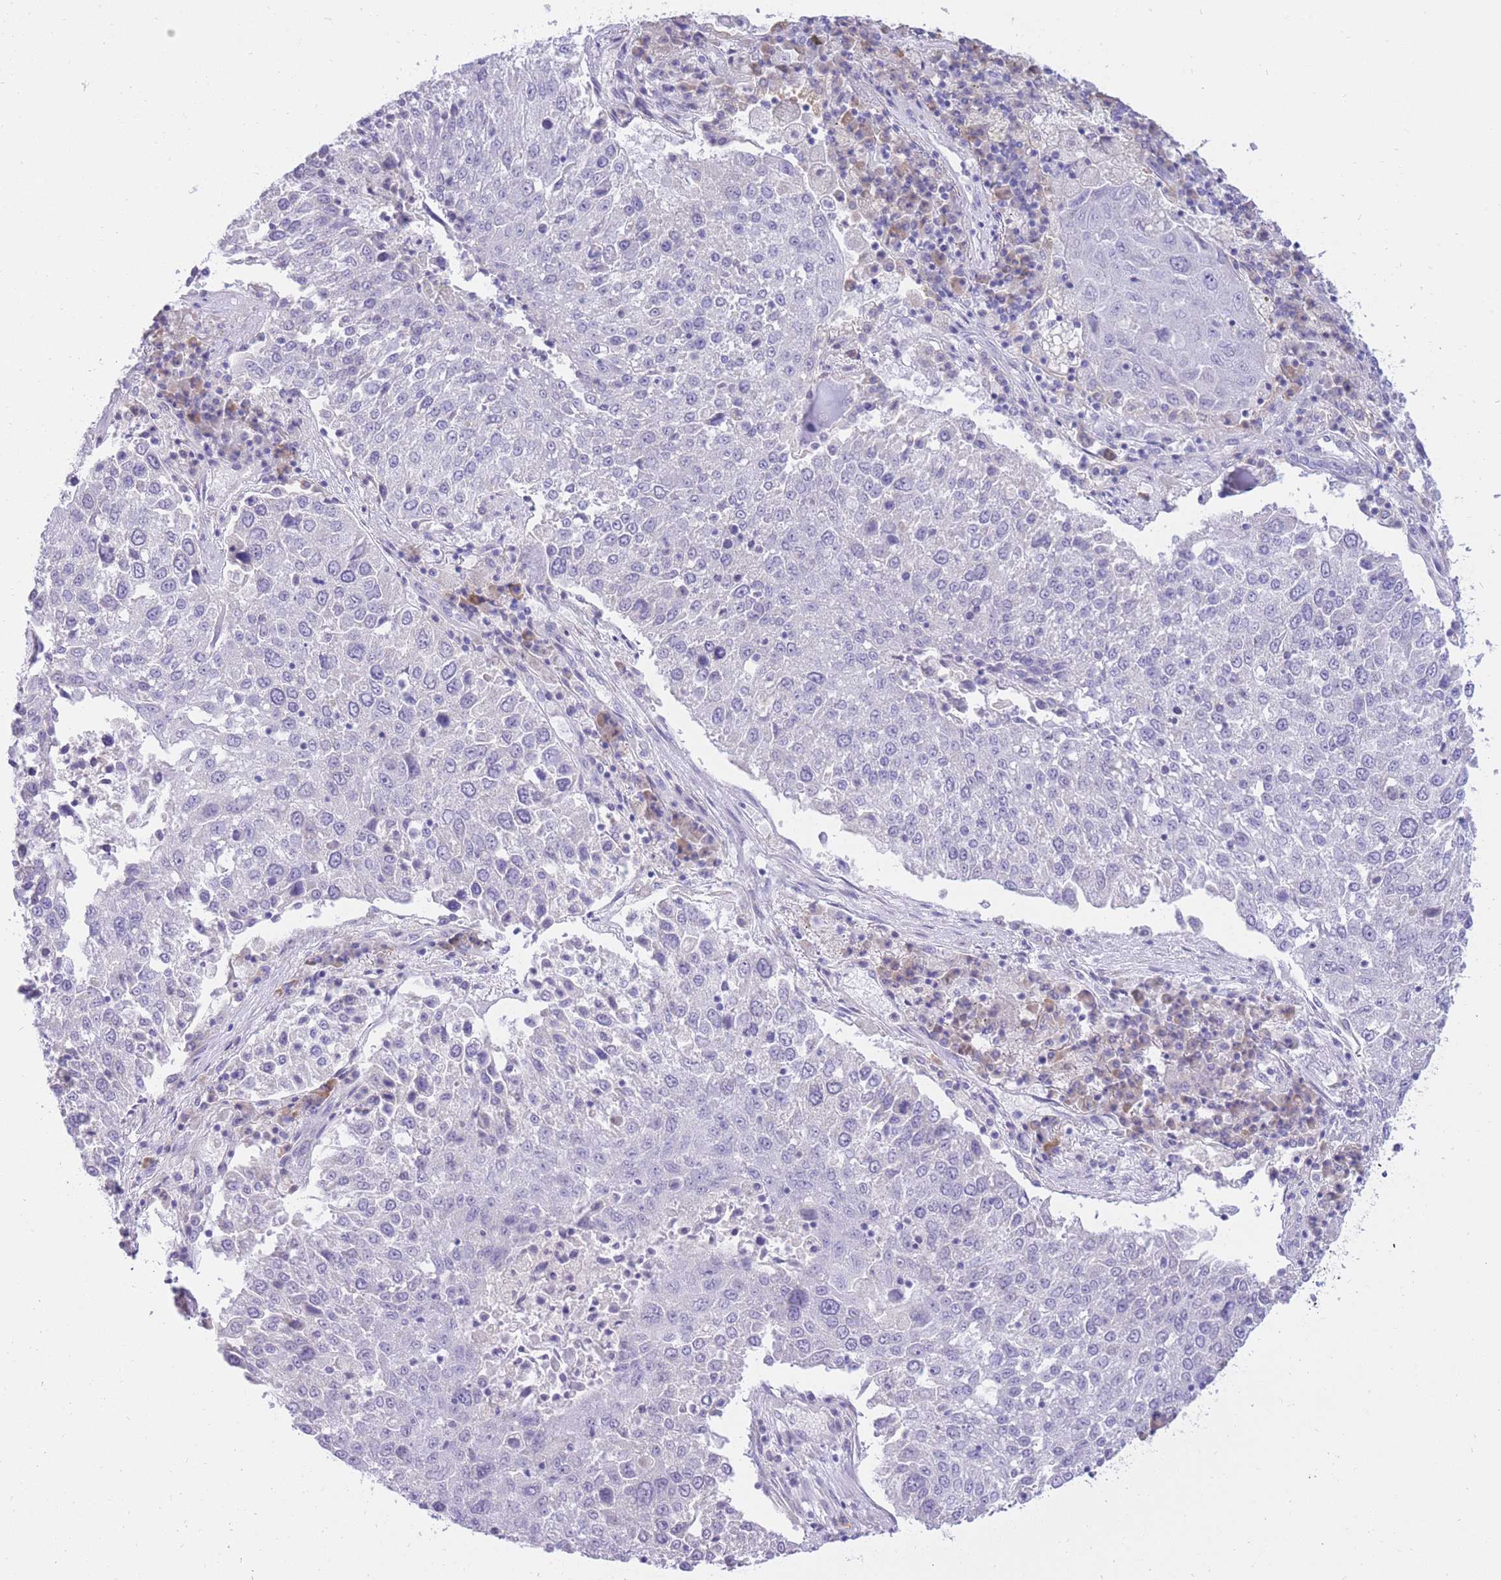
{"staining": {"intensity": "negative", "quantity": "none", "location": "none"}, "tissue": "lung cancer", "cell_type": "Tumor cells", "image_type": "cancer", "snomed": [{"axis": "morphology", "description": "Squamous cell carcinoma, NOS"}, {"axis": "topography", "description": "Lung"}], "caption": "This is an immunohistochemistry micrograph of human lung squamous cell carcinoma. There is no expression in tumor cells.", "gene": "SSUH2", "patient": {"sex": "male", "age": 65}}